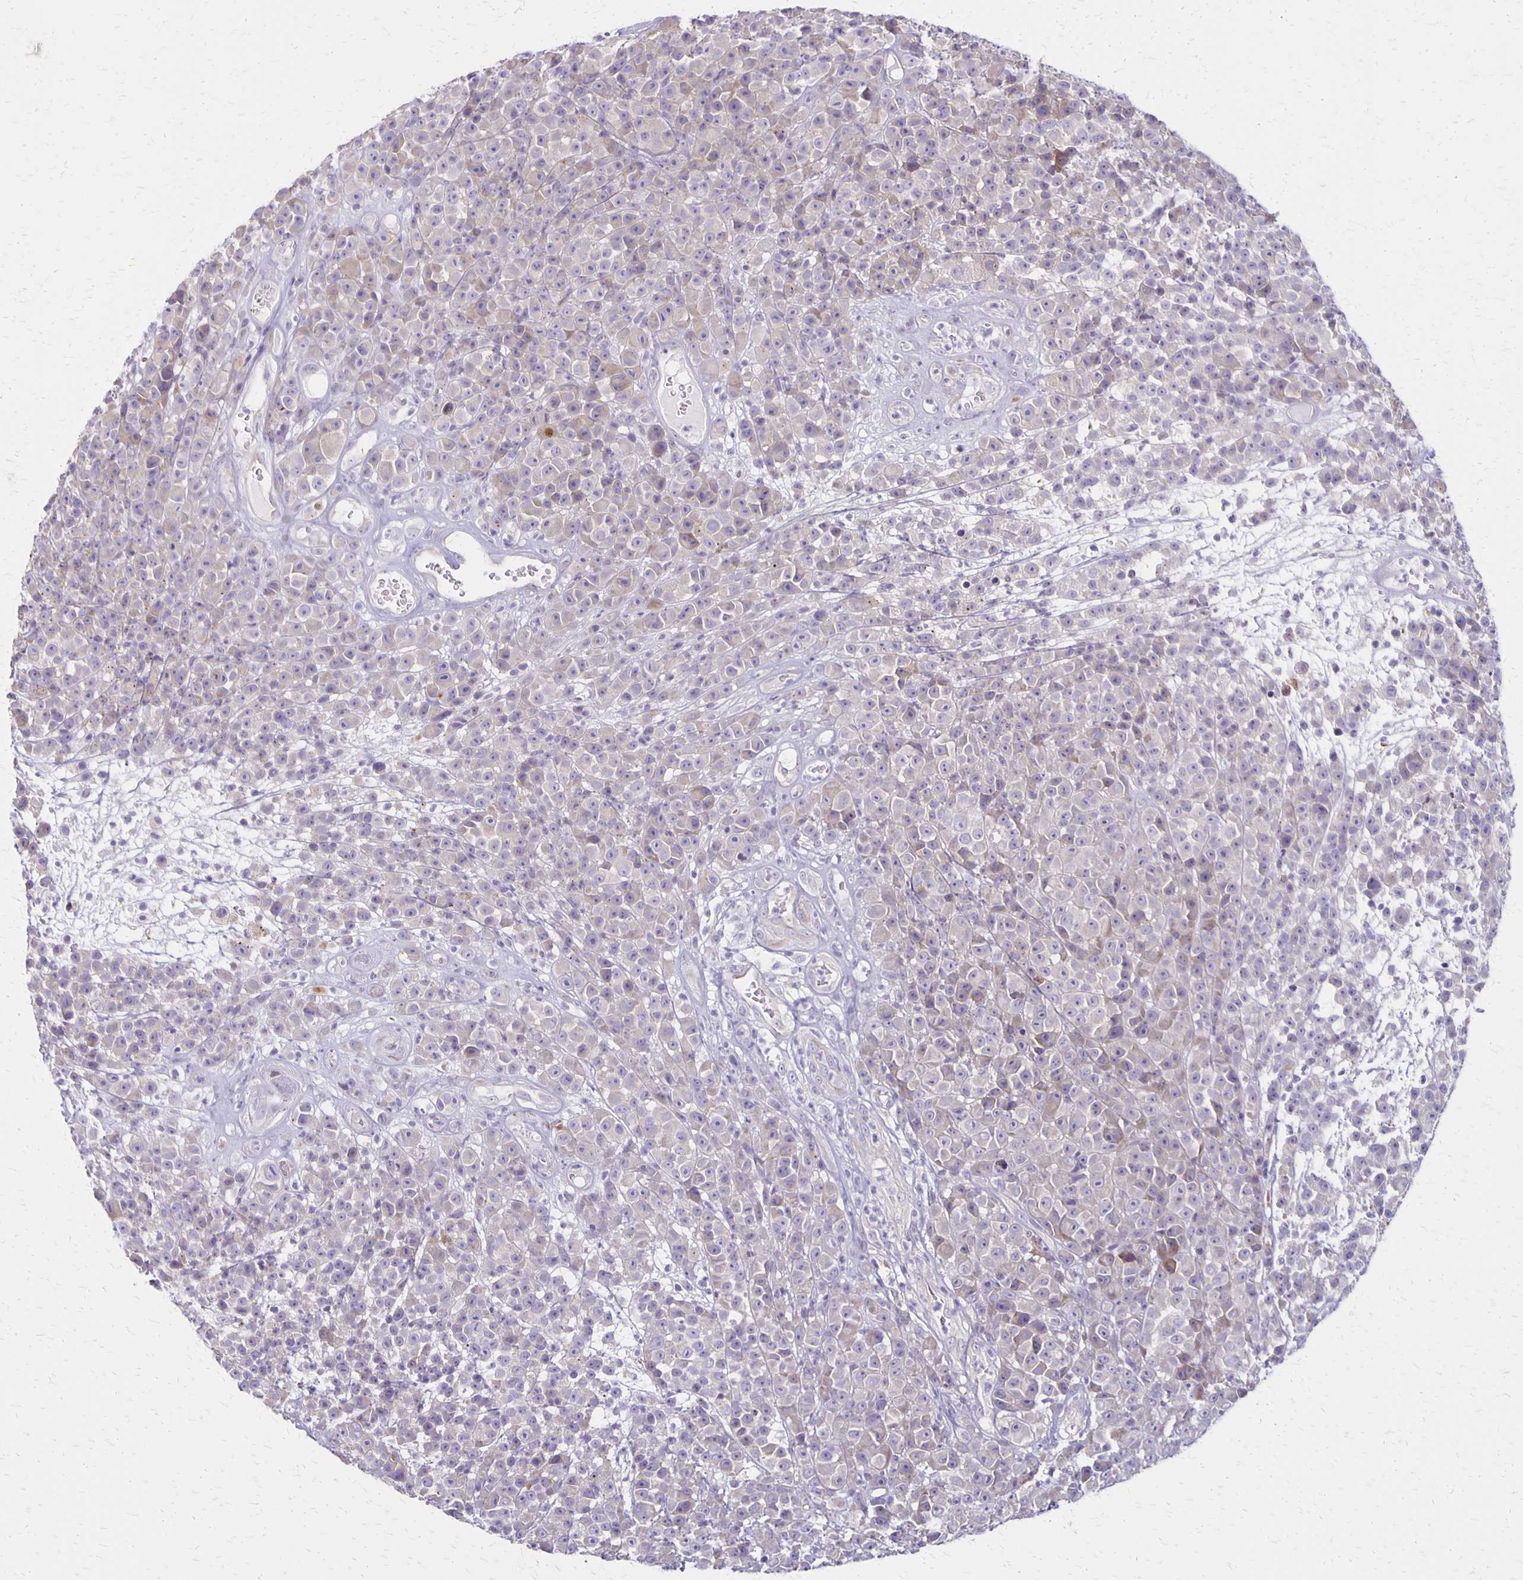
{"staining": {"intensity": "negative", "quantity": "none", "location": "none"}, "tissue": "melanoma", "cell_type": "Tumor cells", "image_type": "cancer", "snomed": [{"axis": "morphology", "description": "Malignant melanoma, NOS"}, {"axis": "topography", "description": "Skin"}, {"axis": "topography", "description": "Skin of back"}], "caption": "High magnification brightfield microscopy of melanoma stained with DAB (3,3'-diaminobenzidine) (brown) and counterstained with hematoxylin (blue): tumor cells show no significant positivity. (DAB IHC with hematoxylin counter stain).", "gene": "HOMER1", "patient": {"sex": "male", "age": 91}}